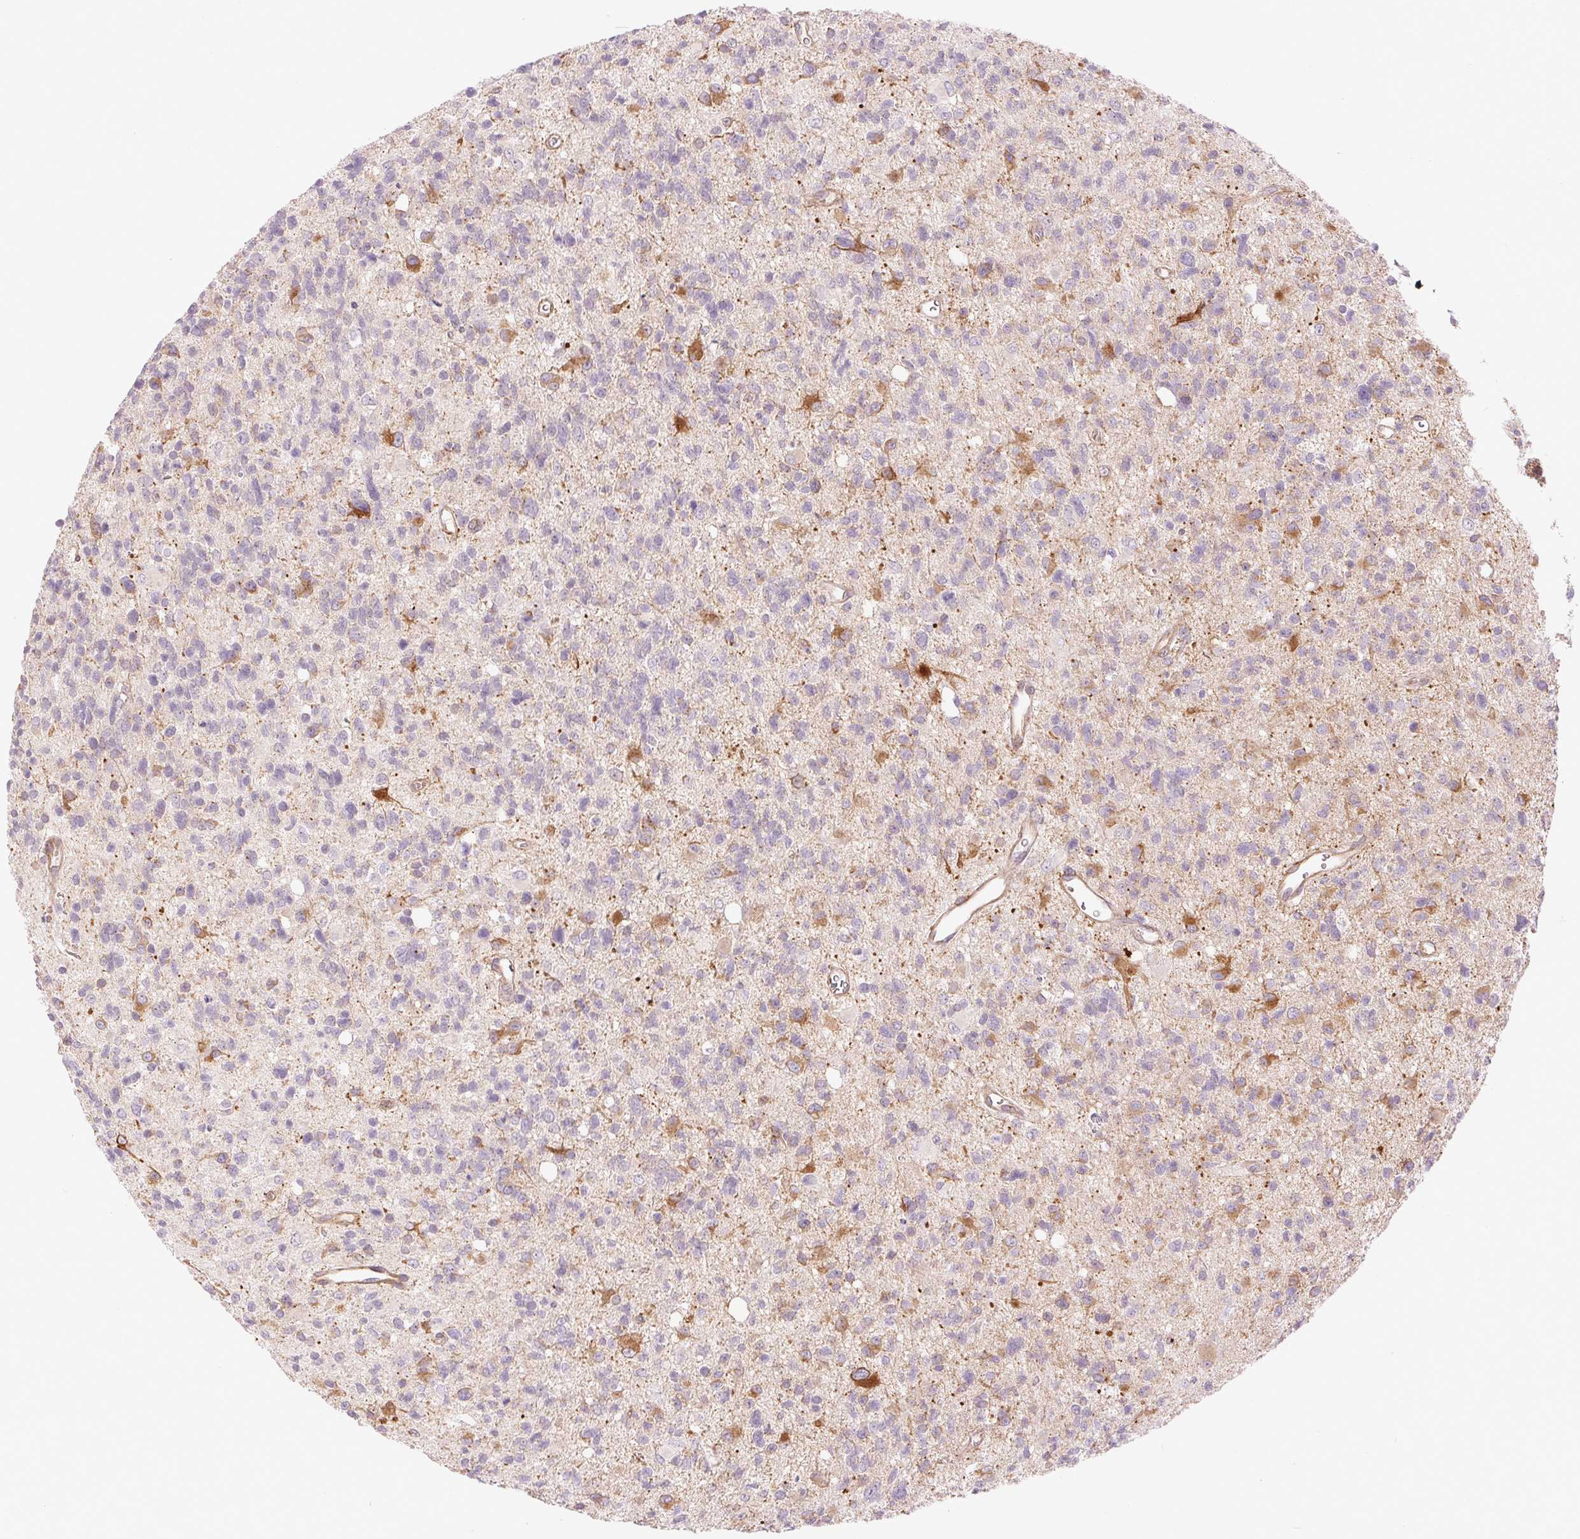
{"staining": {"intensity": "strong", "quantity": "25%-75%", "location": "cytoplasmic/membranous"}, "tissue": "glioma", "cell_type": "Tumor cells", "image_type": "cancer", "snomed": [{"axis": "morphology", "description": "Glioma, malignant, High grade"}, {"axis": "topography", "description": "Brain"}], "caption": "Human malignant high-grade glioma stained with a protein marker displays strong staining in tumor cells.", "gene": "METTL17", "patient": {"sex": "male", "age": 29}}